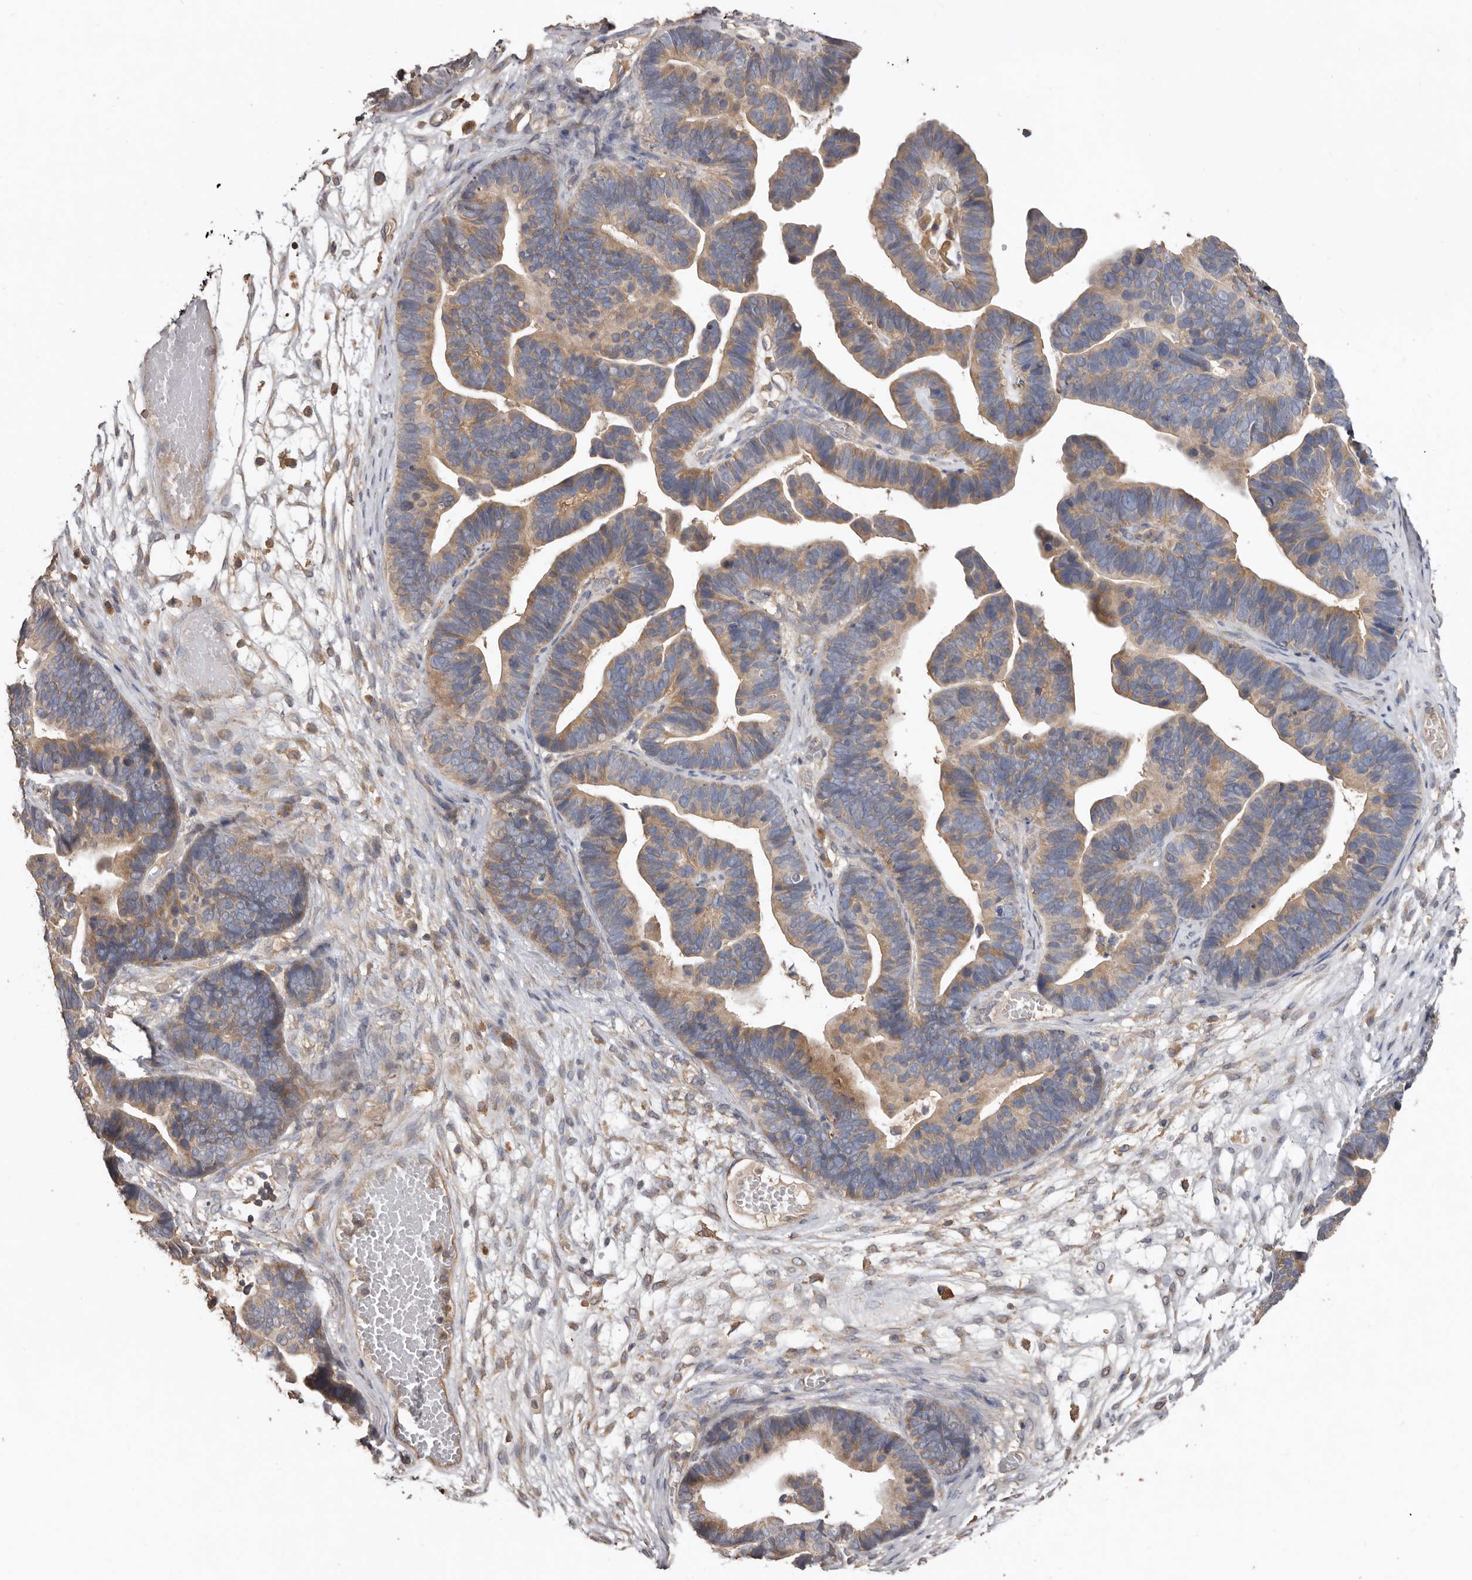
{"staining": {"intensity": "weak", "quantity": ">75%", "location": "cytoplasmic/membranous"}, "tissue": "ovarian cancer", "cell_type": "Tumor cells", "image_type": "cancer", "snomed": [{"axis": "morphology", "description": "Cystadenocarcinoma, serous, NOS"}, {"axis": "topography", "description": "Ovary"}], "caption": "Serous cystadenocarcinoma (ovarian) stained for a protein demonstrates weak cytoplasmic/membranous positivity in tumor cells.", "gene": "FLCN", "patient": {"sex": "female", "age": 56}}